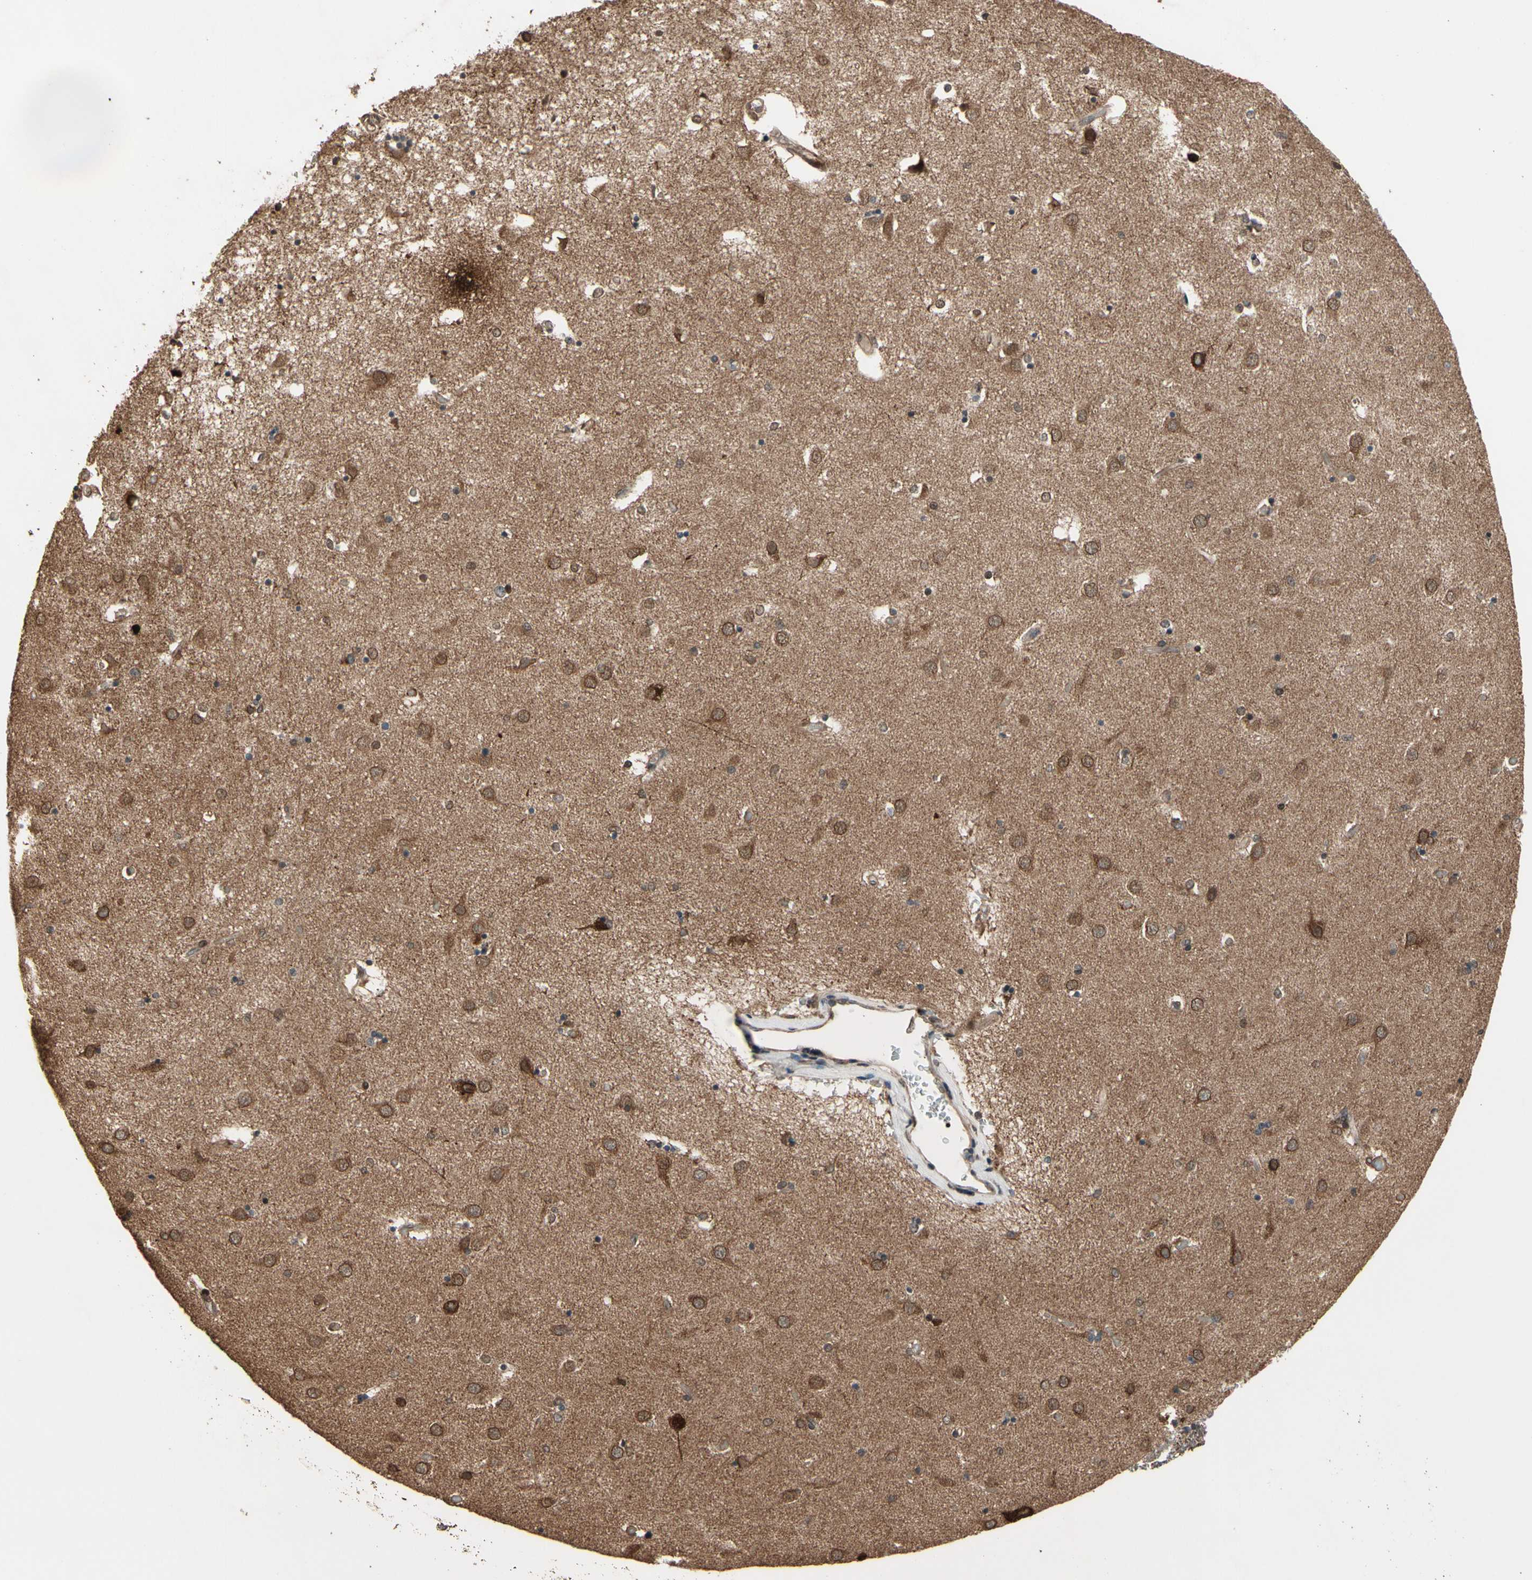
{"staining": {"intensity": "negative", "quantity": "none", "location": "none"}, "tissue": "caudate", "cell_type": "Glial cells", "image_type": "normal", "snomed": [{"axis": "morphology", "description": "Normal tissue, NOS"}, {"axis": "topography", "description": "Lateral ventricle wall"}], "caption": "Glial cells are negative for protein expression in benign human caudate. Brightfield microscopy of immunohistochemistry (IHC) stained with DAB (brown) and hematoxylin (blue), captured at high magnification.", "gene": "CSF1R", "patient": {"sex": "female", "age": 54}}